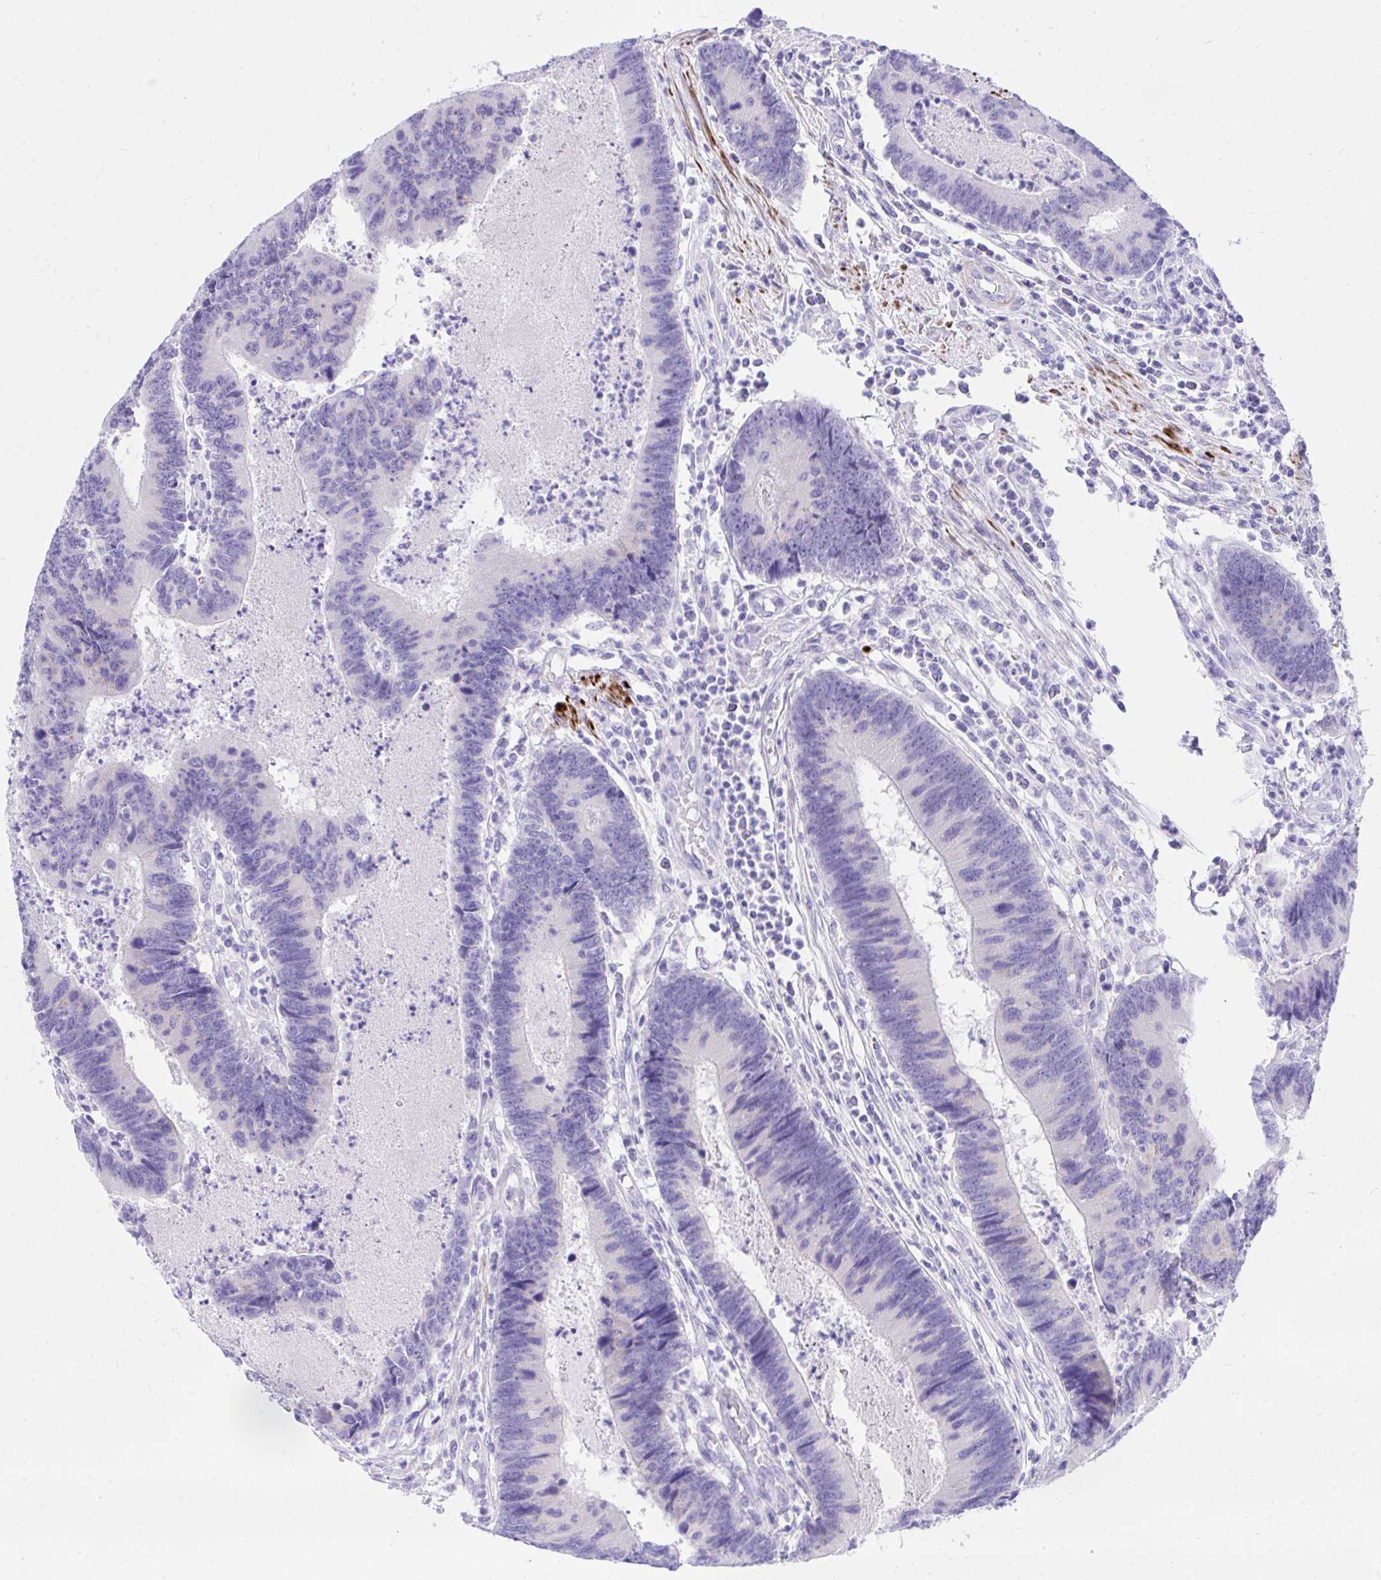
{"staining": {"intensity": "negative", "quantity": "none", "location": "none"}, "tissue": "colorectal cancer", "cell_type": "Tumor cells", "image_type": "cancer", "snomed": [{"axis": "morphology", "description": "Adenocarcinoma, NOS"}, {"axis": "topography", "description": "Colon"}], "caption": "A high-resolution histopathology image shows IHC staining of colorectal cancer (adenocarcinoma), which demonstrates no significant expression in tumor cells.", "gene": "KCNN4", "patient": {"sex": "female", "age": 67}}